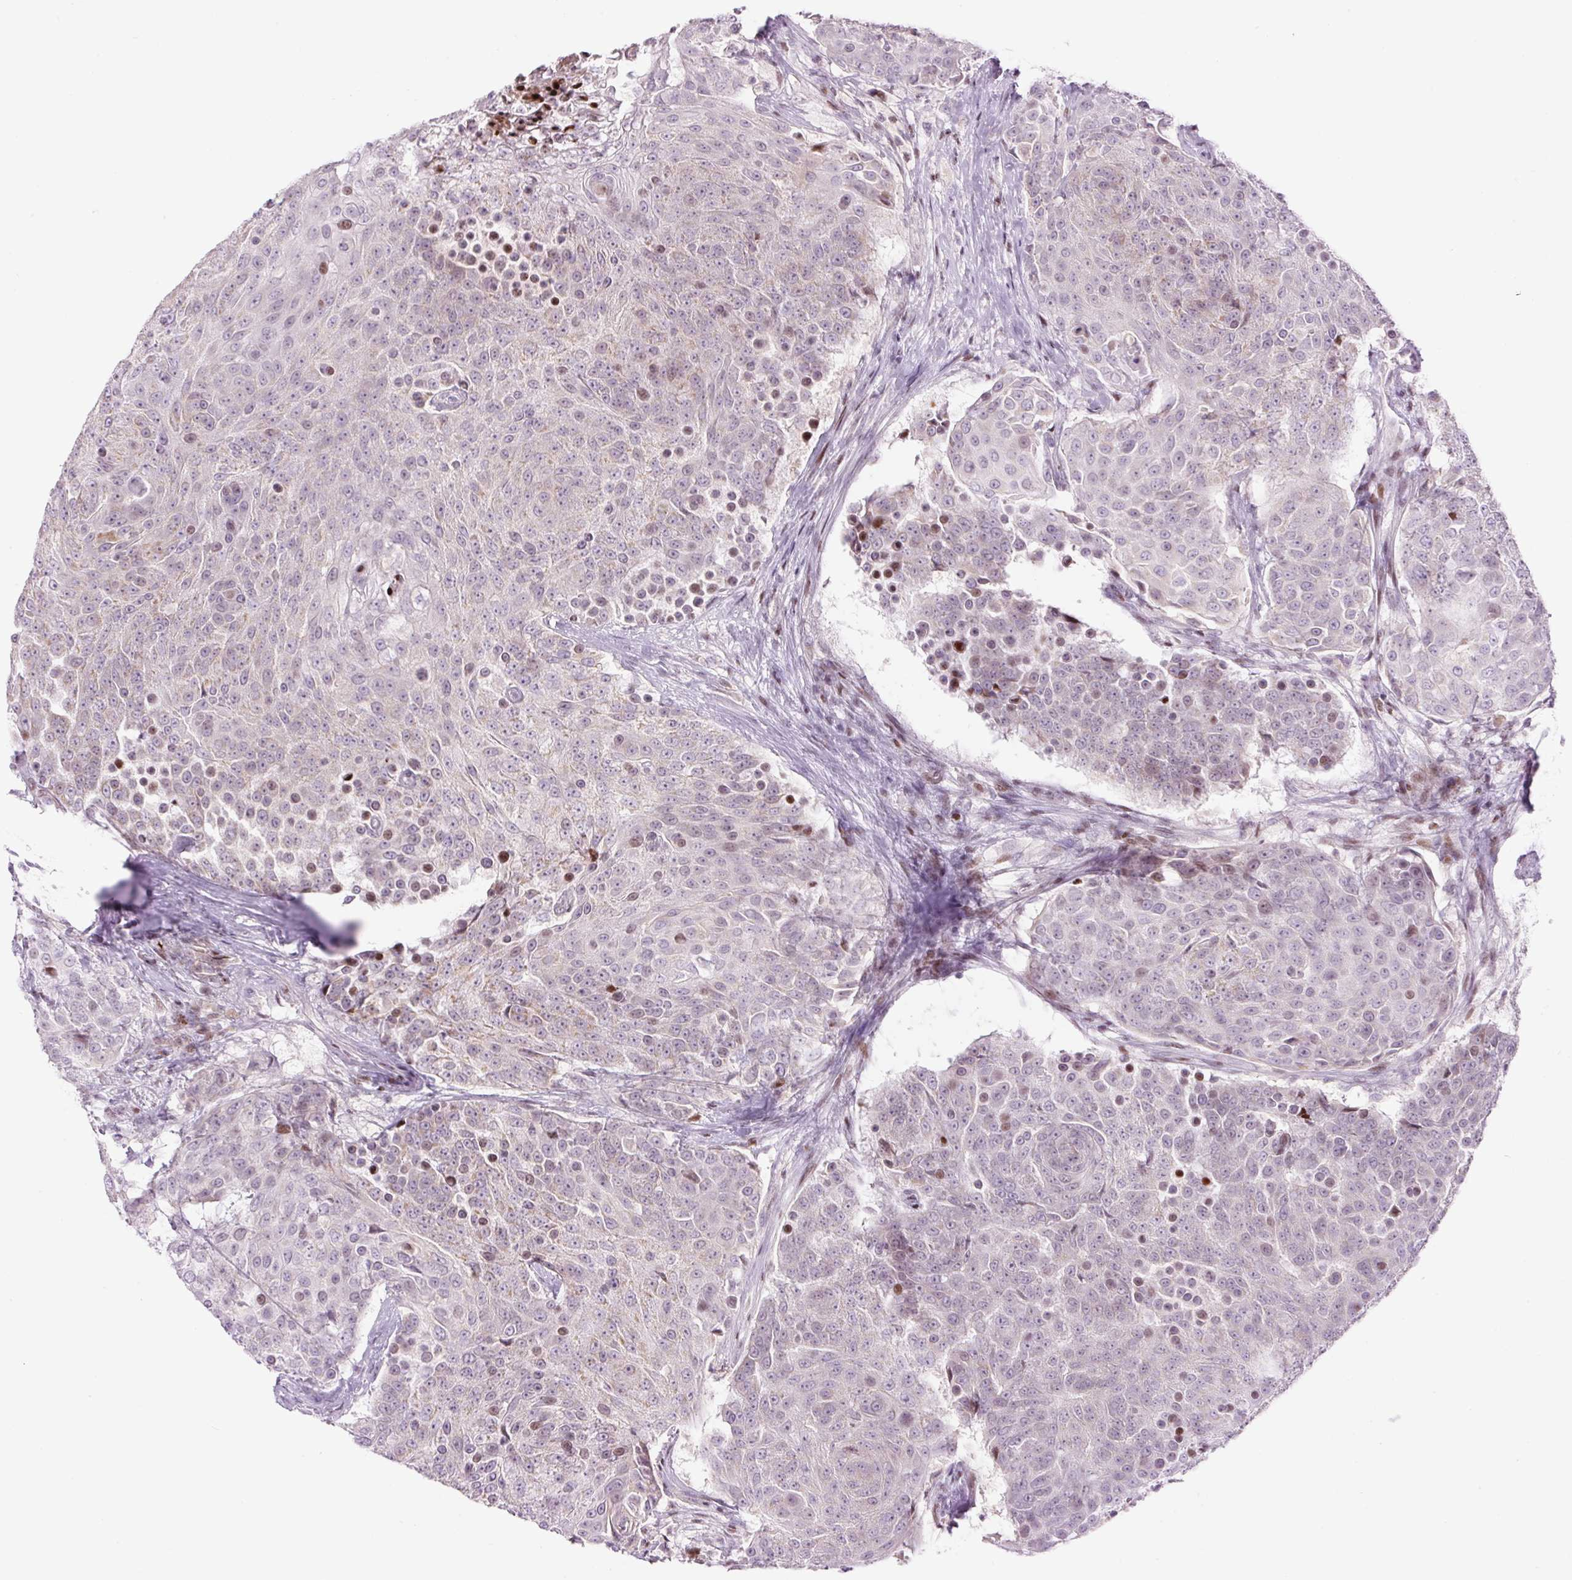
{"staining": {"intensity": "moderate", "quantity": "<25%", "location": "cytoplasmic/membranous,nuclear"}, "tissue": "urothelial cancer", "cell_type": "Tumor cells", "image_type": "cancer", "snomed": [{"axis": "morphology", "description": "Urothelial carcinoma, High grade"}, {"axis": "topography", "description": "Urinary bladder"}], "caption": "Protein staining demonstrates moderate cytoplasmic/membranous and nuclear positivity in approximately <25% of tumor cells in urothelial cancer.", "gene": "TMEM177", "patient": {"sex": "female", "age": 63}}